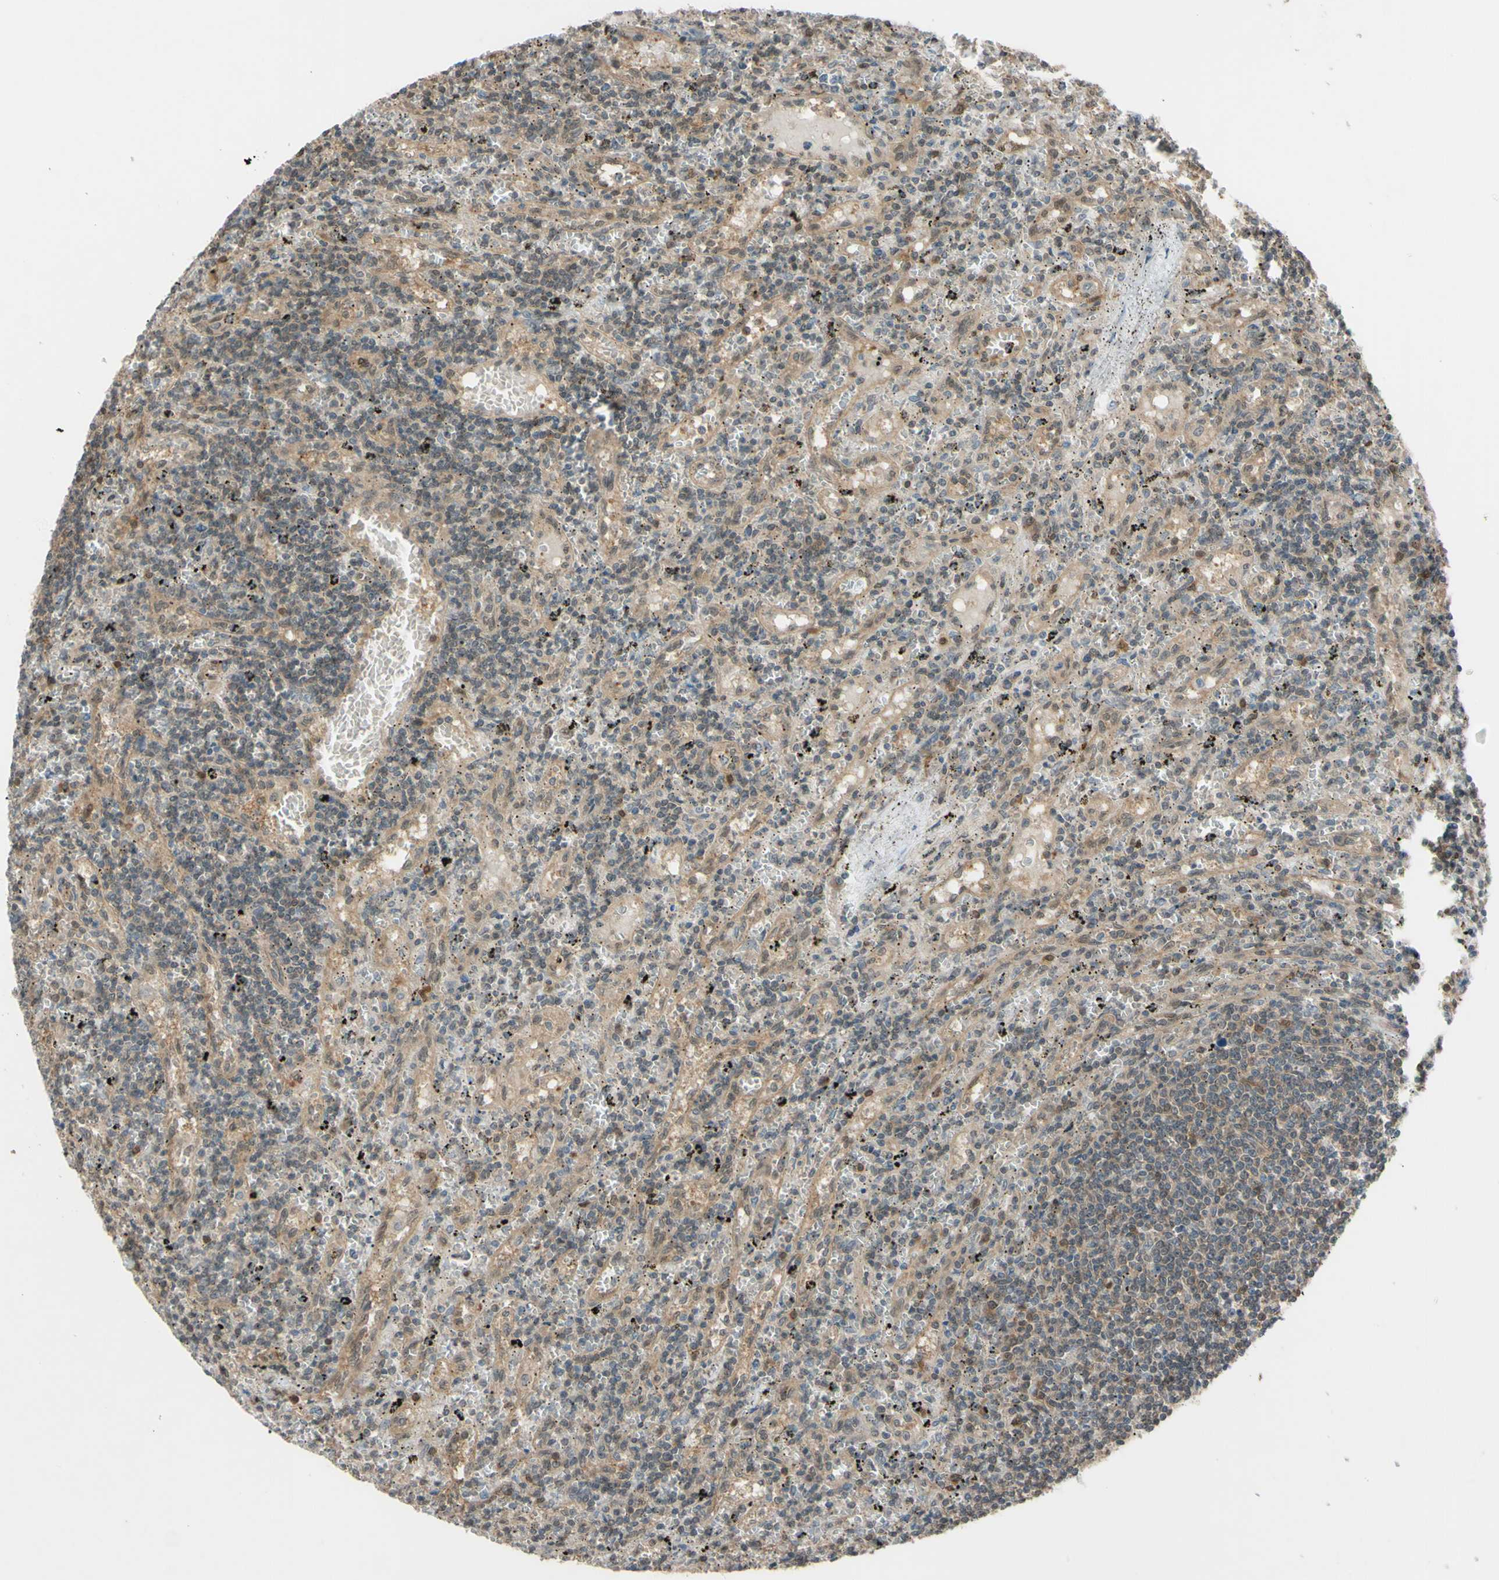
{"staining": {"intensity": "negative", "quantity": "none", "location": "none"}, "tissue": "lymphoma", "cell_type": "Tumor cells", "image_type": "cancer", "snomed": [{"axis": "morphology", "description": "Malignant lymphoma, non-Hodgkin's type, Low grade"}, {"axis": "topography", "description": "Spleen"}], "caption": "Low-grade malignant lymphoma, non-Hodgkin's type stained for a protein using IHC reveals no staining tumor cells.", "gene": "YWHAQ", "patient": {"sex": "male", "age": 76}}